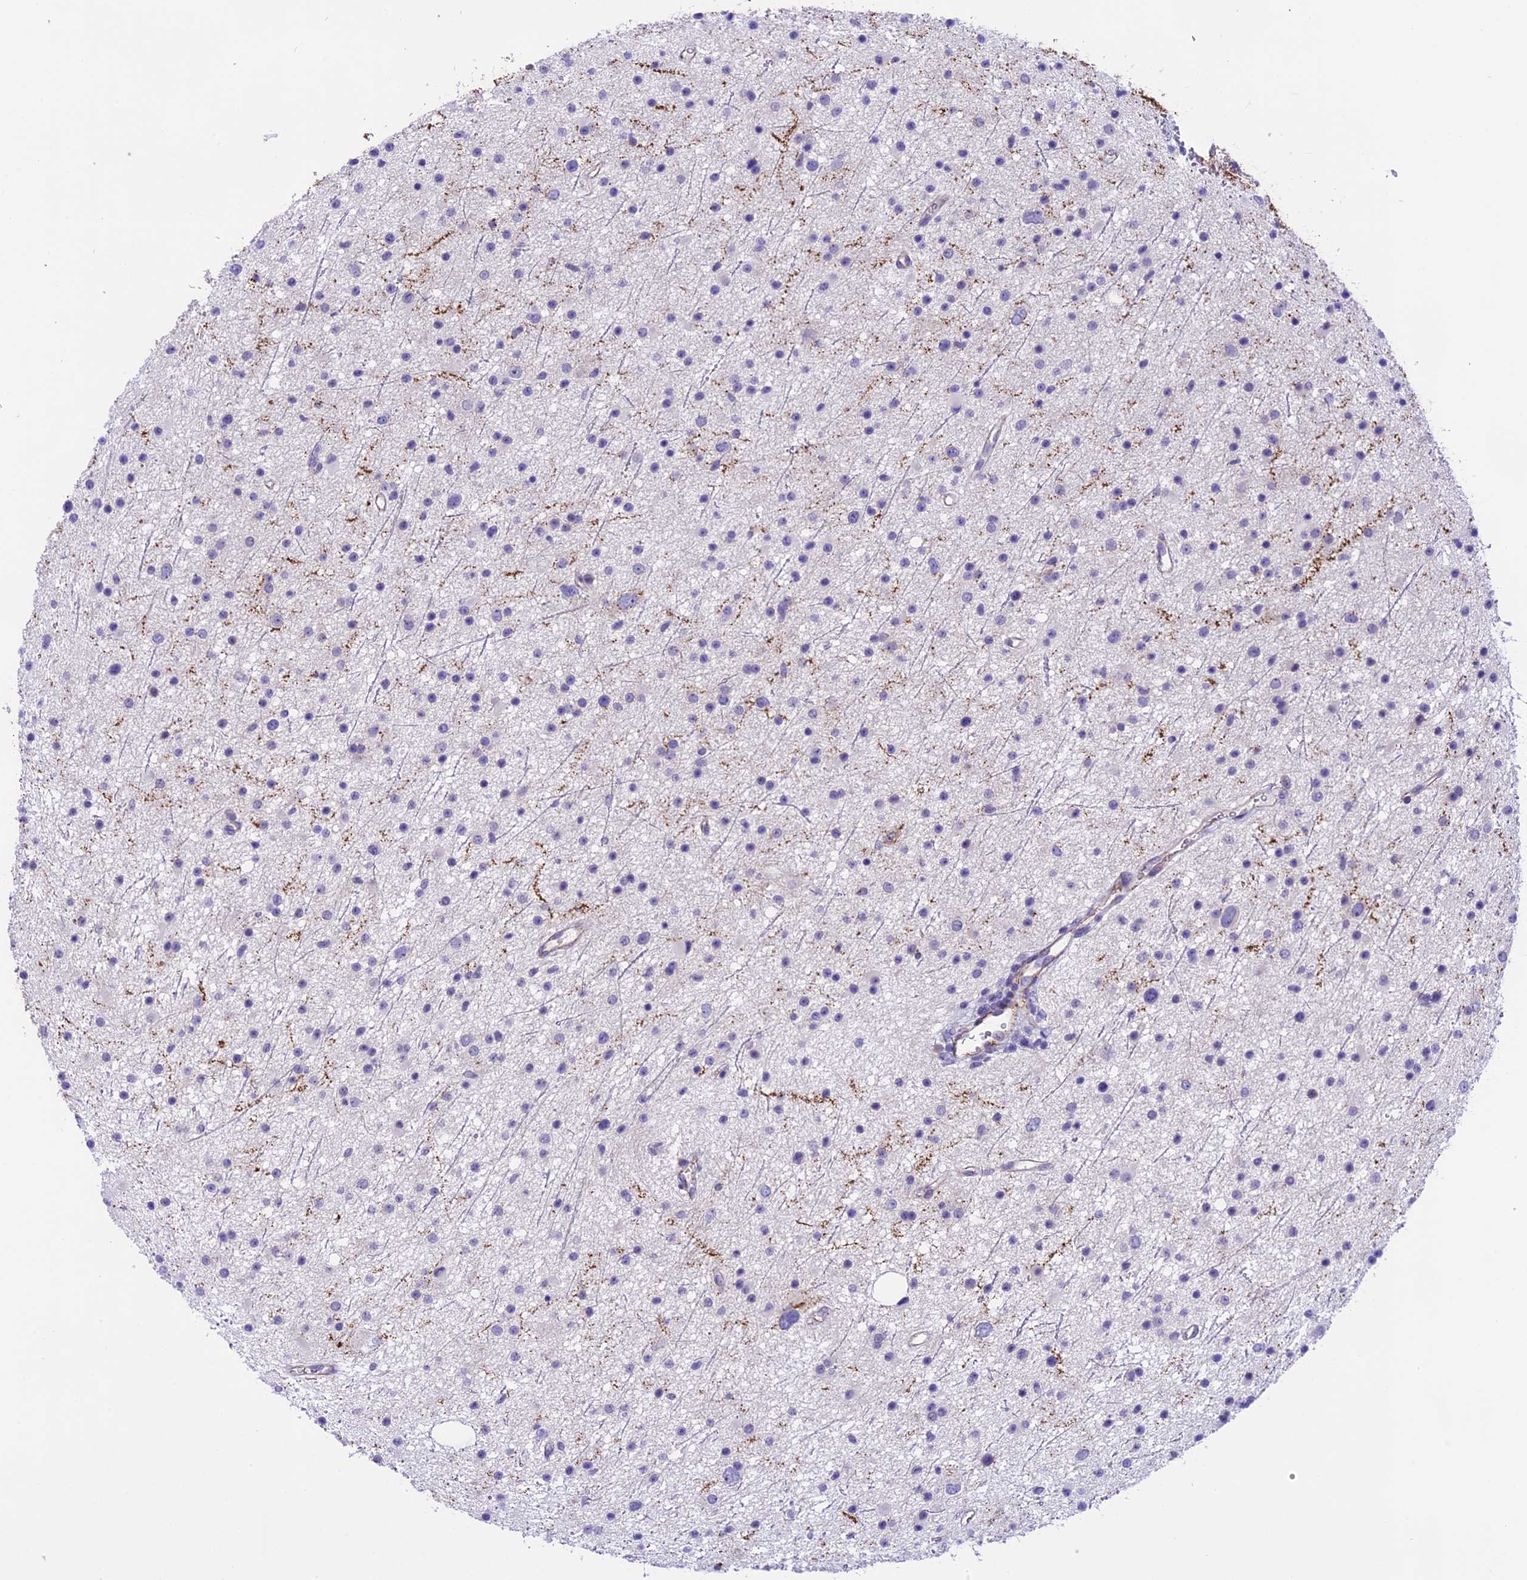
{"staining": {"intensity": "negative", "quantity": "none", "location": "none"}, "tissue": "glioma", "cell_type": "Tumor cells", "image_type": "cancer", "snomed": [{"axis": "morphology", "description": "Glioma, malignant, Low grade"}, {"axis": "topography", "description": "Cerebral cortex"}], "caption": "Glioma was stained to show a protein in brown. There is no significant staining in tumor cells.", "gene": "PRR15", "patient": {"sex": "female", "age": 39}}